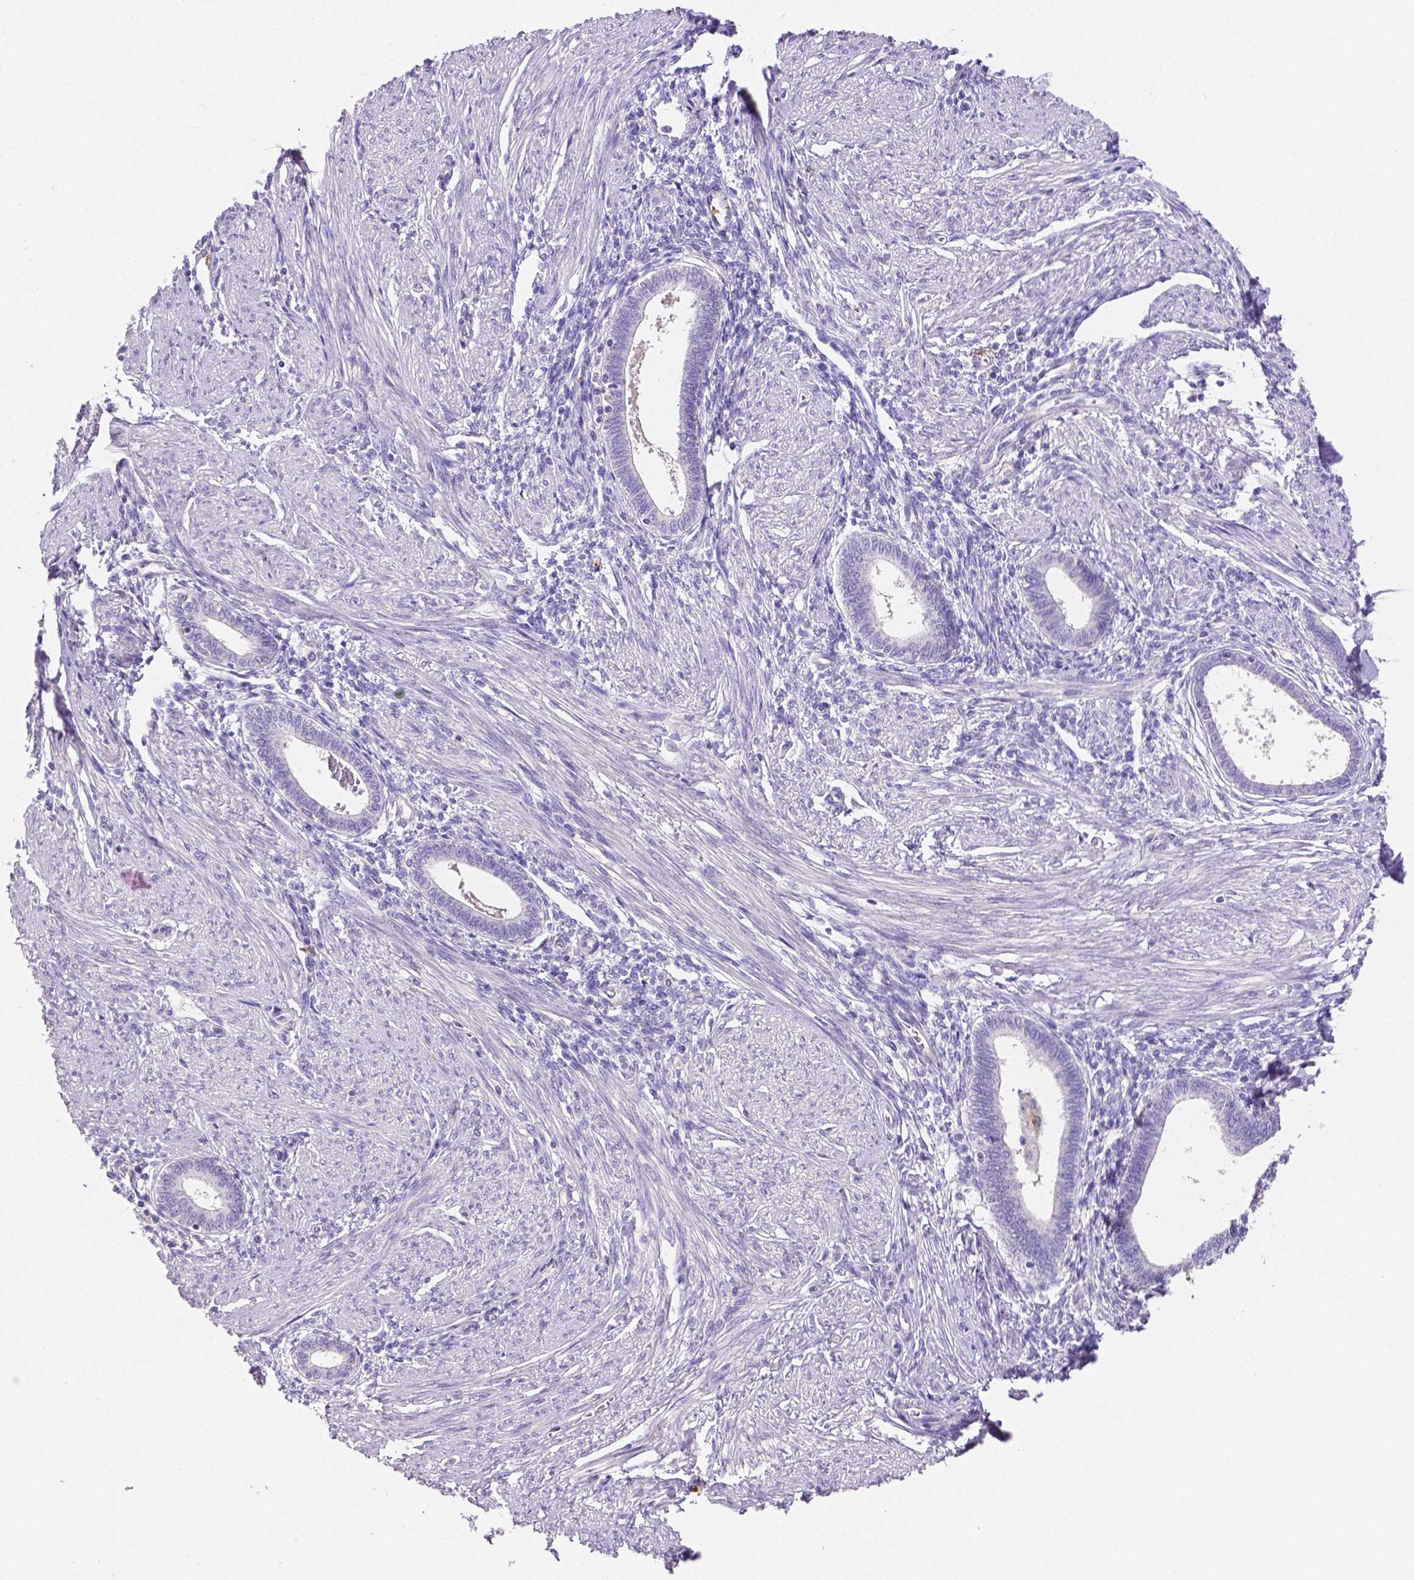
{"staining": {"intensity": "negative", "quantity": "none", "location": "none"}, "tissue": "endometrium", "cell_type": "Cells in endometrial stroma", "image_type": "normal", "snomed": [{"axis": "morphology", "description": "Normal tissue, NOS"}, {"axis": "topography", "description": "Endometrium"}], "caption": "Immunohistochemistry micrograph of unremarkable endometrium stained for a protein (brown), which demonstrates no staining in cells in endometrial stroma.", "gene": "MMP9", "patient": {"sex": "female", "age": 42}}